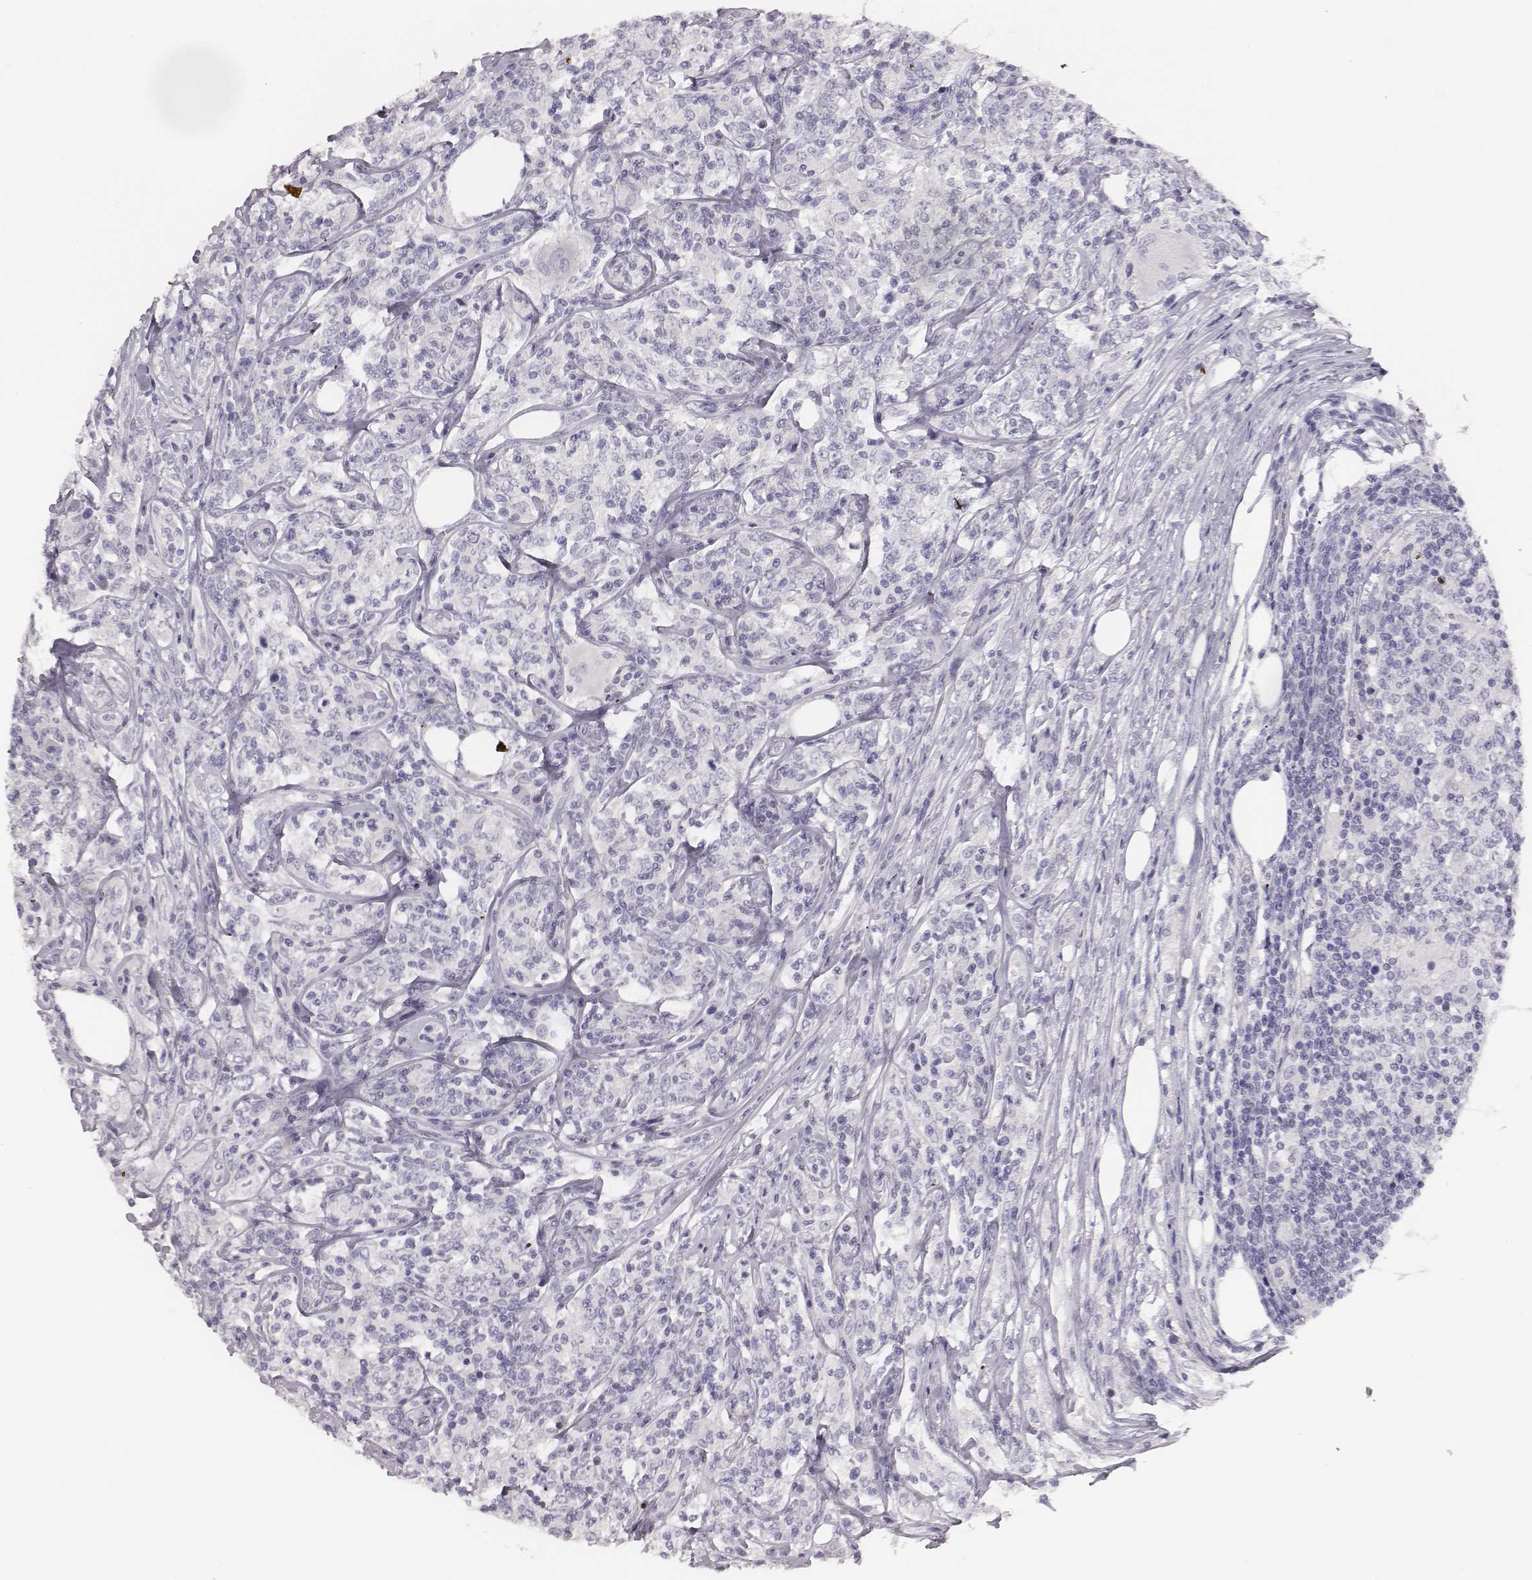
{"staining": {"intensity": "negative", "quantity": "none", "location": "none"}, "tissue": "lymphoma", "cell_type": "Tumor cells", "image_type": "cancer", "snomed": [{"axis": "morphology", "description": "Malignant lymphoma, non-Hodgkin's type, High grade"}, {"axis": "topography", "description": "Lymph node"}], "caption": "This image is of malignant lymphoma, non-Hodgkin's type (high-grade) stained with immunohistochemistry to label a protein in brown with the nuclei are counter-stained blue. There is no staining in tumor cells.", "gene": "MYH6", "patient": {"sex": "female", "age": 84}}